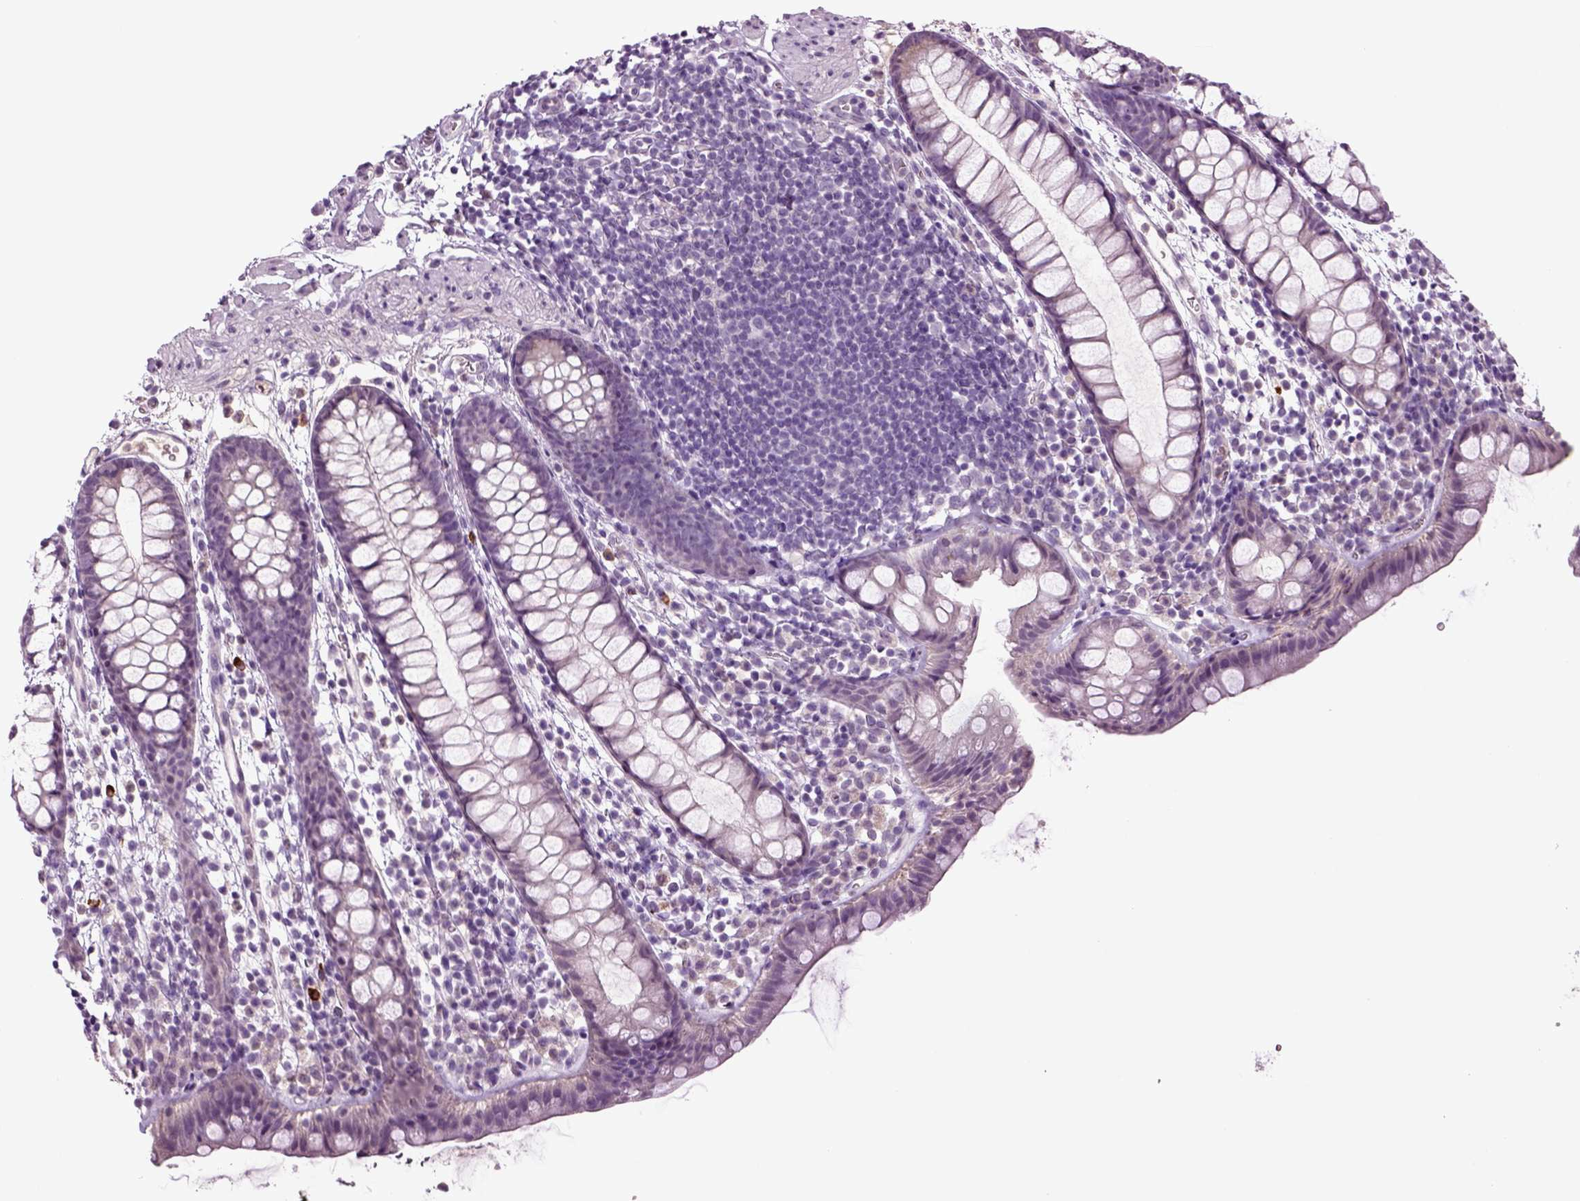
{"staining": {"intensity": "negative", "quantity": "none", "location": "none"}, "tissue": "rectum", "cell_type": "Glandular cells", "image_type": "normal", "snomed": [{"axis": "morphology", "description": "Normal tissue, NOS"}, {"axis": "topography", "description": "Rectum"}], "caption": "High magnification brightfield microscopy of unremarkable rectum stained with DAB (brown) and counterstained with hematoxylin (blue): glandular cells show no significant staining.", "gene": "FGF11", "patient": {"sex": "male", "age": 57}}